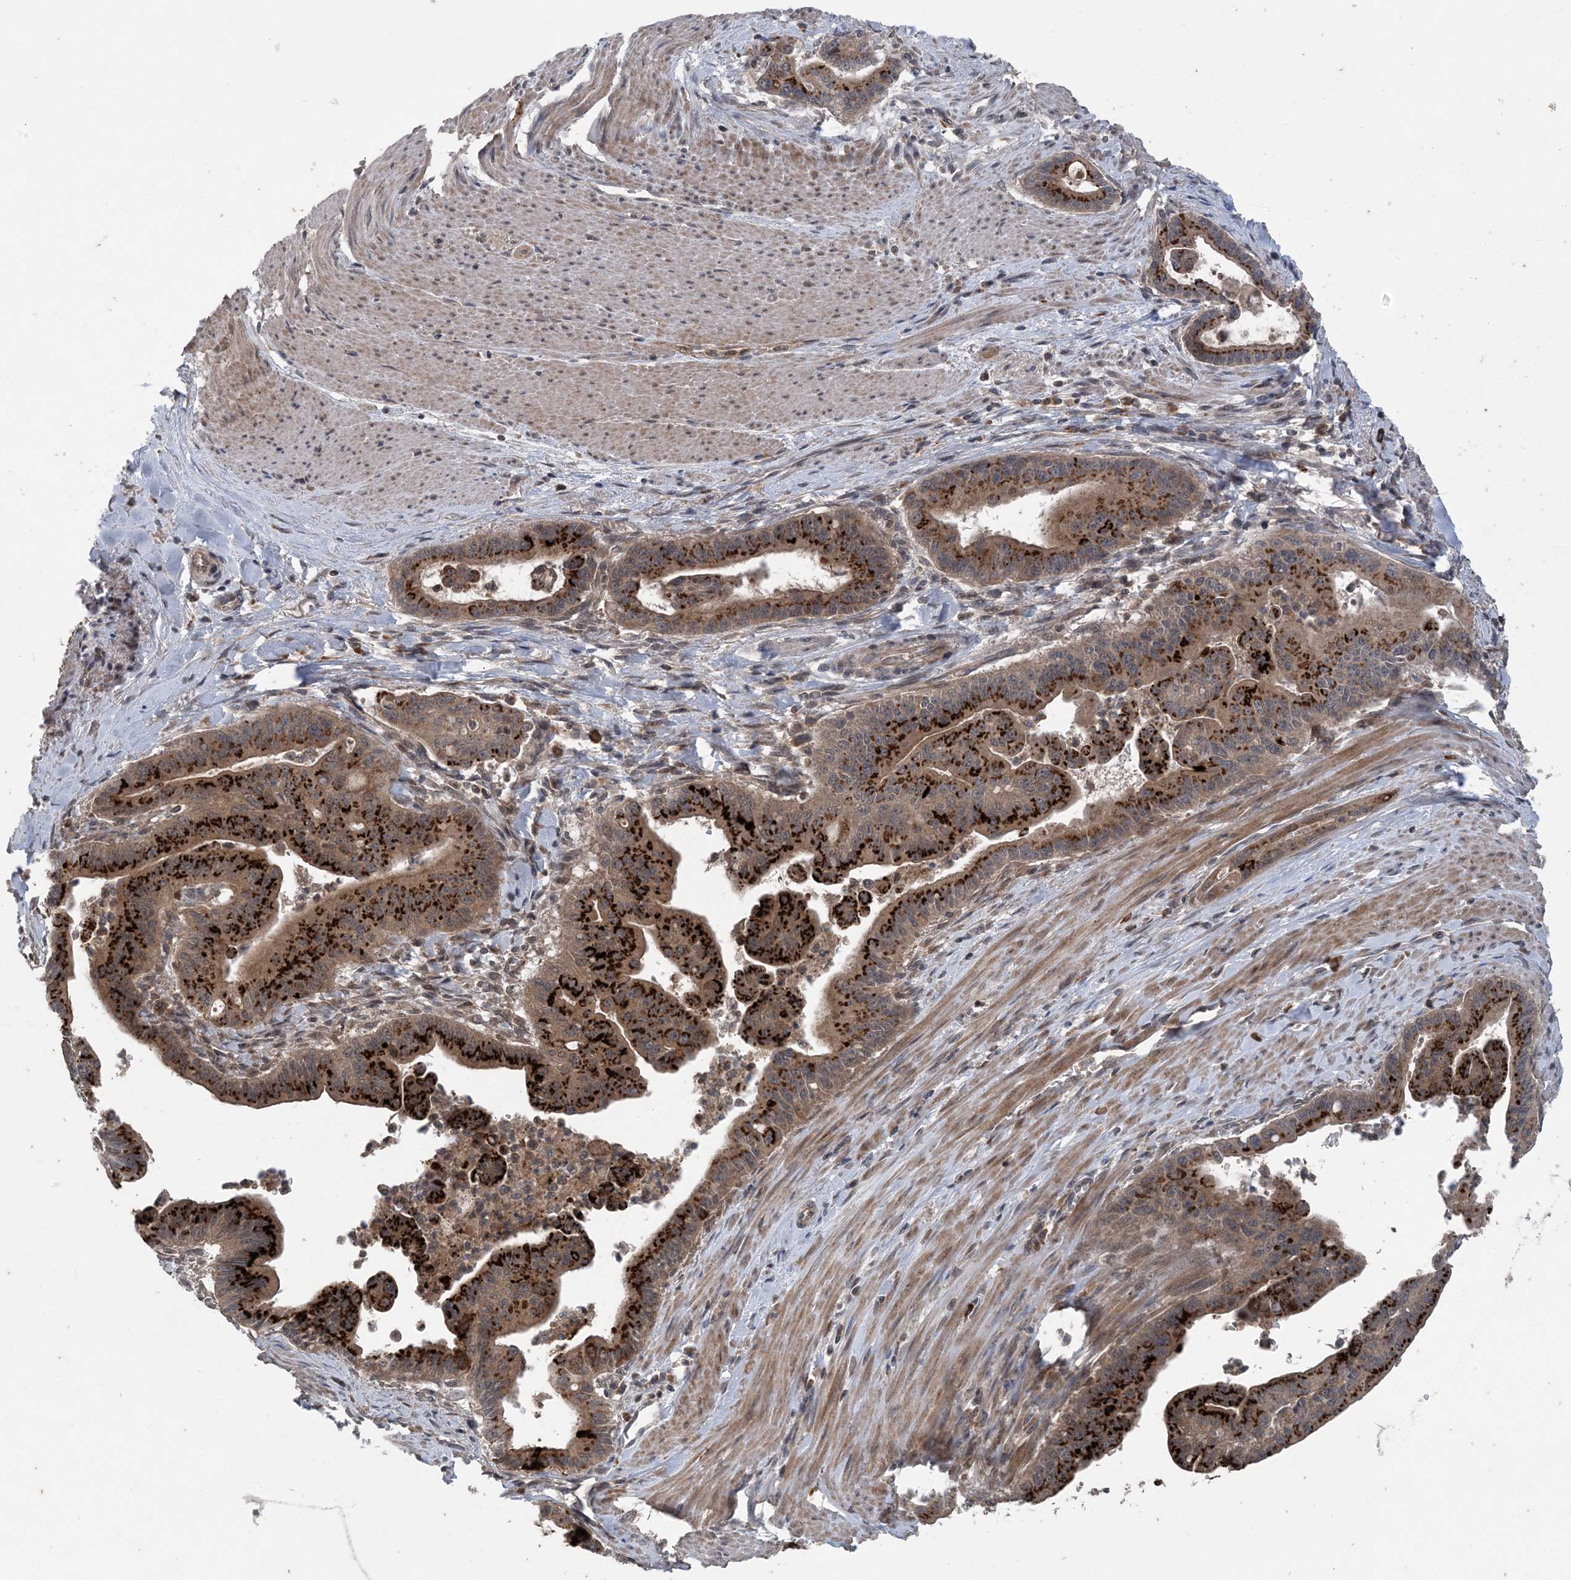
{"staining": {"intensity": "strong", "quantity": ">75%", "location": "cytoplasmic/membranous"}, "tissue": "pancreatic cancer", "cell_type": "Tumor cells", "image_type": "cancer", "snomed": [{"axis": "morphology", "description": "Adenocarcinoma, NOS"}, {"axis": "topography", "description": "Pancreas"}], "caption": "Protein analysis of pancreatic adenocarcinoma tissue shows strong cytoplasmic/membranous positivity in about >75% of tumor cells.", "gene": "MYO9B", "patient": {"sex": "male", "age": 70}}